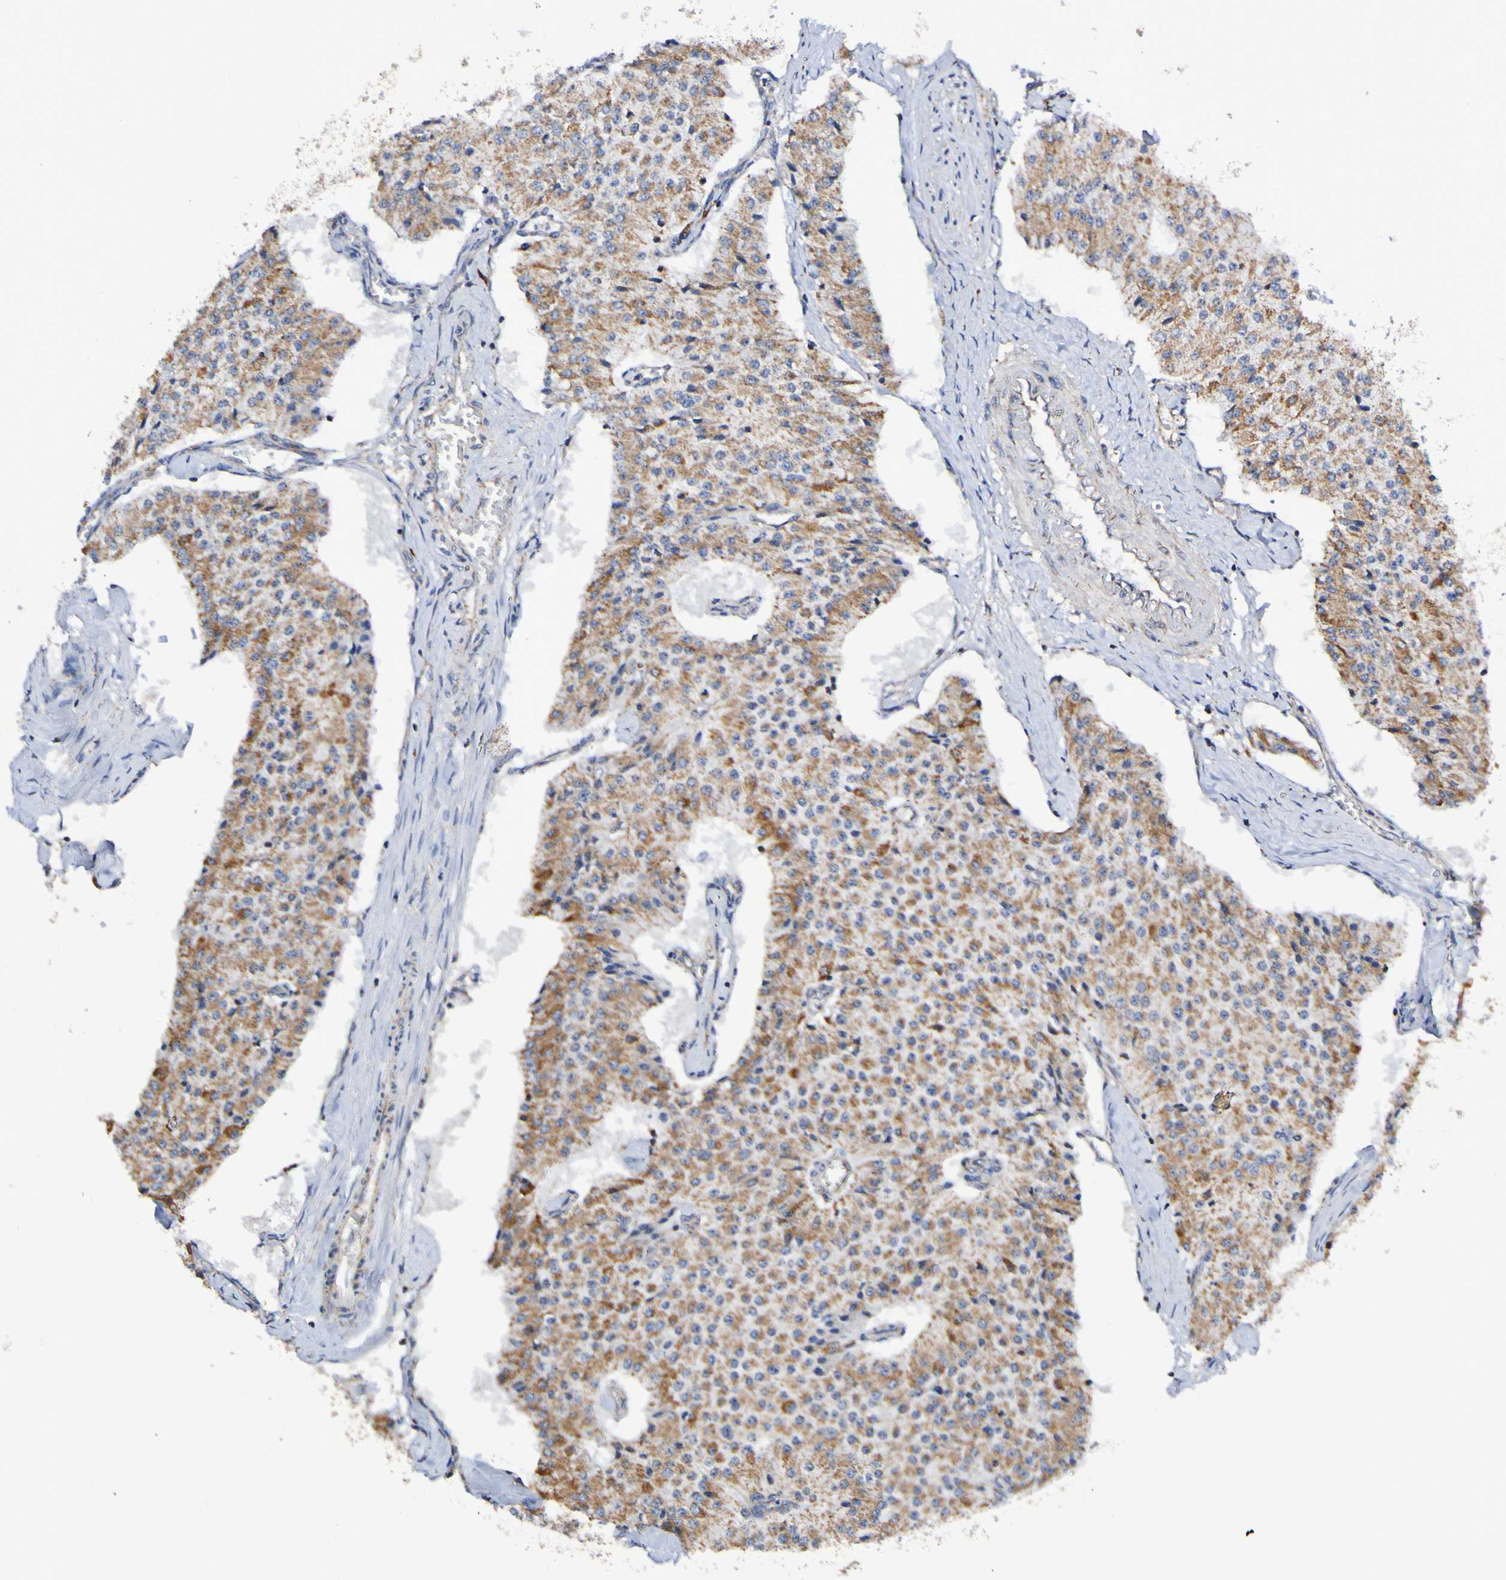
{"staining": {"intensity": "moderate", "quantity": ">75%", "location": "cytoplasmic/membranous"}, "tissue": "carcinoid", "cell_type": "Tumor cells", "image_type": "cancer", "snomed": [{"axis": "morphology", "description": "Carcinoid, malignant, NOS"}, {"axis": "topography", "description": "Colon"}], "caption": "Malignant carcinoid stained with a brown dye exhibits moderate cytoplasmic/membranous positive expression in approximately >75% of tumor cells.", "gene": "IL18R1", "patient": {"sex": "female", "age": 52}}